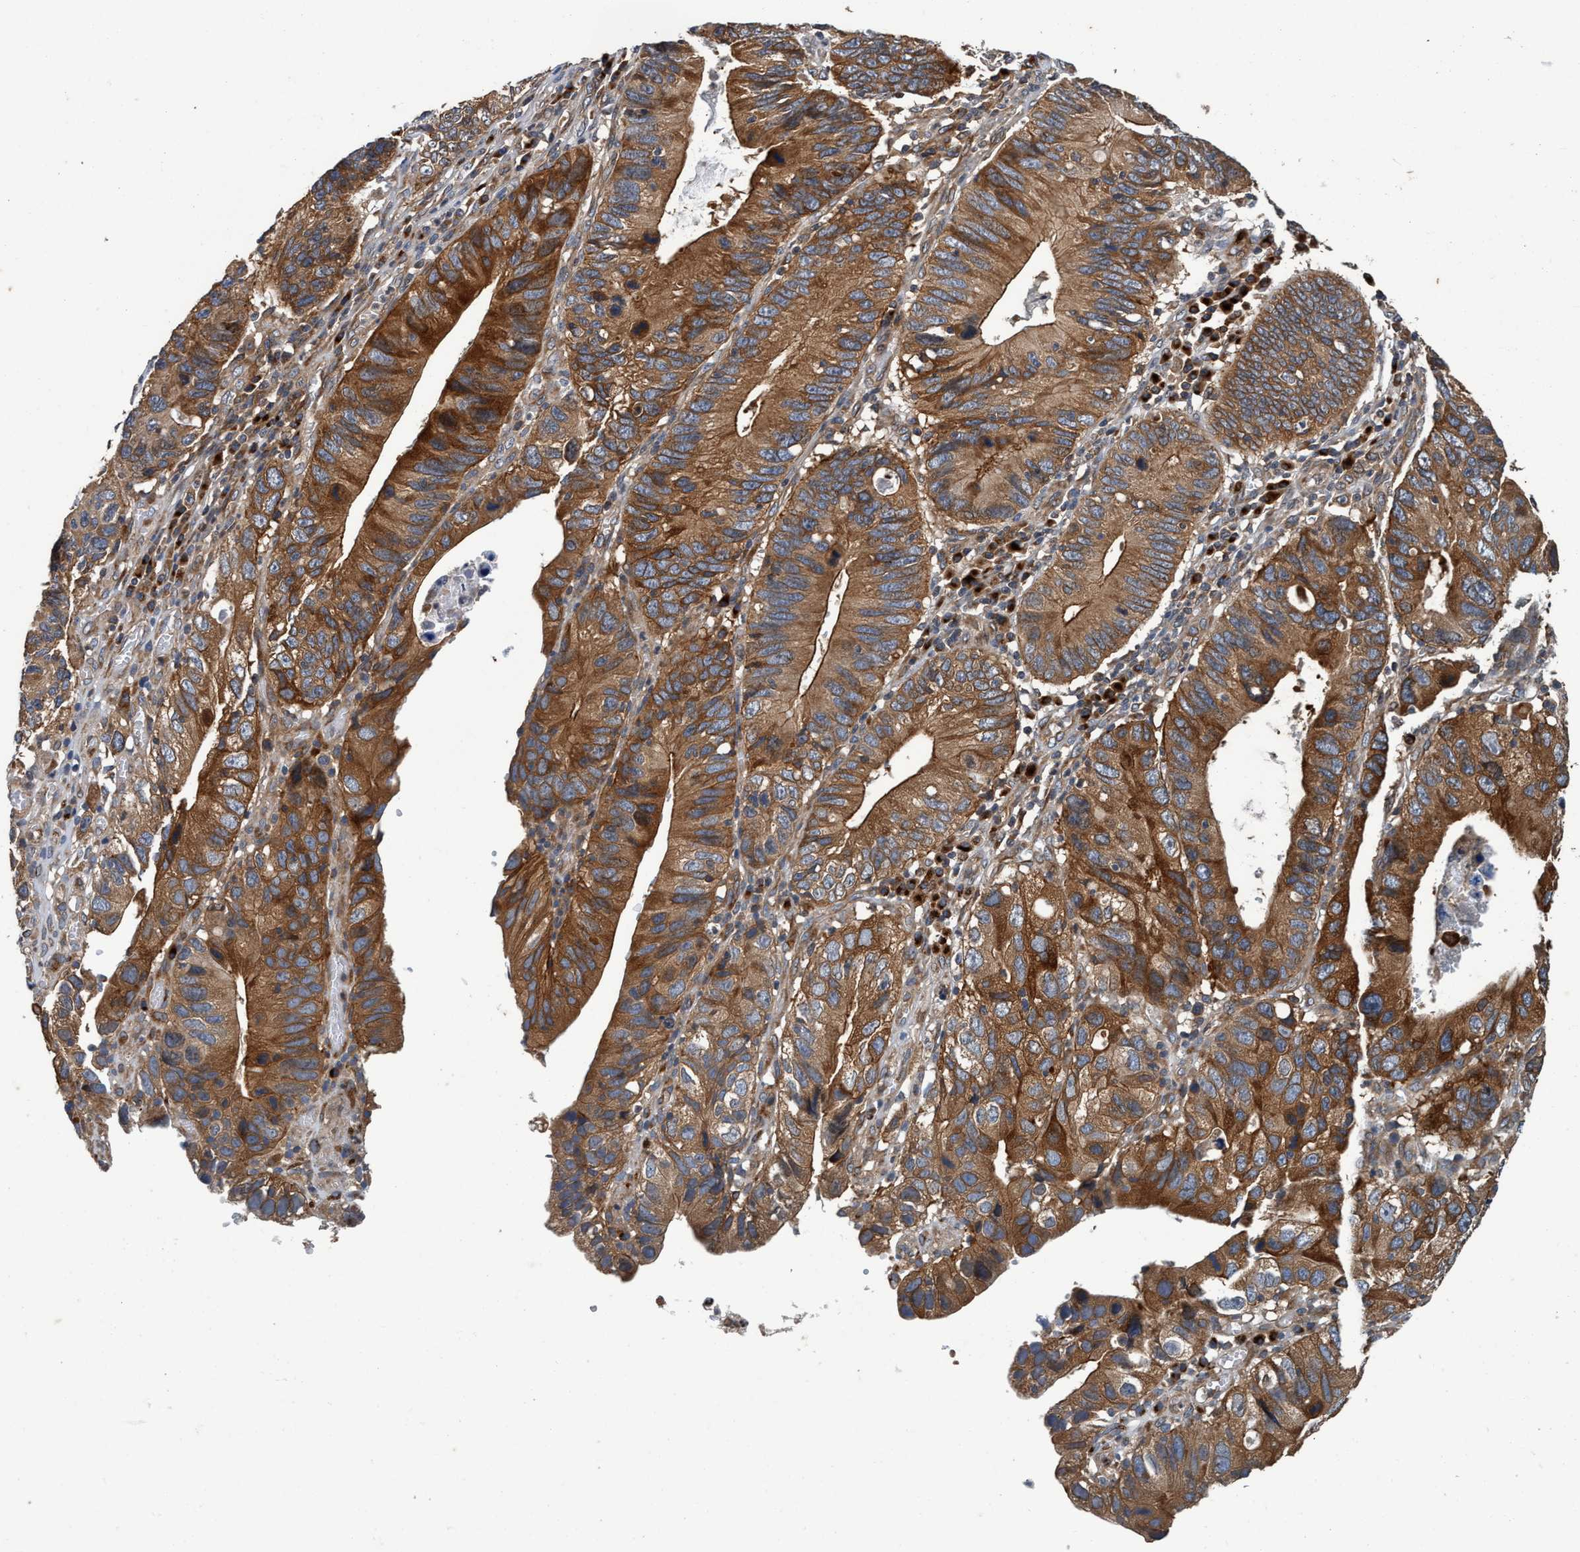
{"staining": {"intensity": "strong", "quantity": ">75%", "location": "cytoplasmic/membranous"}, "tissue": "stomach cancer", "cell_type": "Tumor cells", "image_type": "cancer", "snomed": [{"axis": "morphology", "description": "Adenocarcinoma, NOS"}, {"axis": "topography", "description": "Stomach"}], "caption": "The photomicrograph demonstrates immunohistochemical staining of adenocarcinoma (stomach). There is strong cytoplasmic/membranous positivity is seen in about >75% of tumor cells.", "gene": "MACC1", "patient": {"sex": "male", "age": 59}}